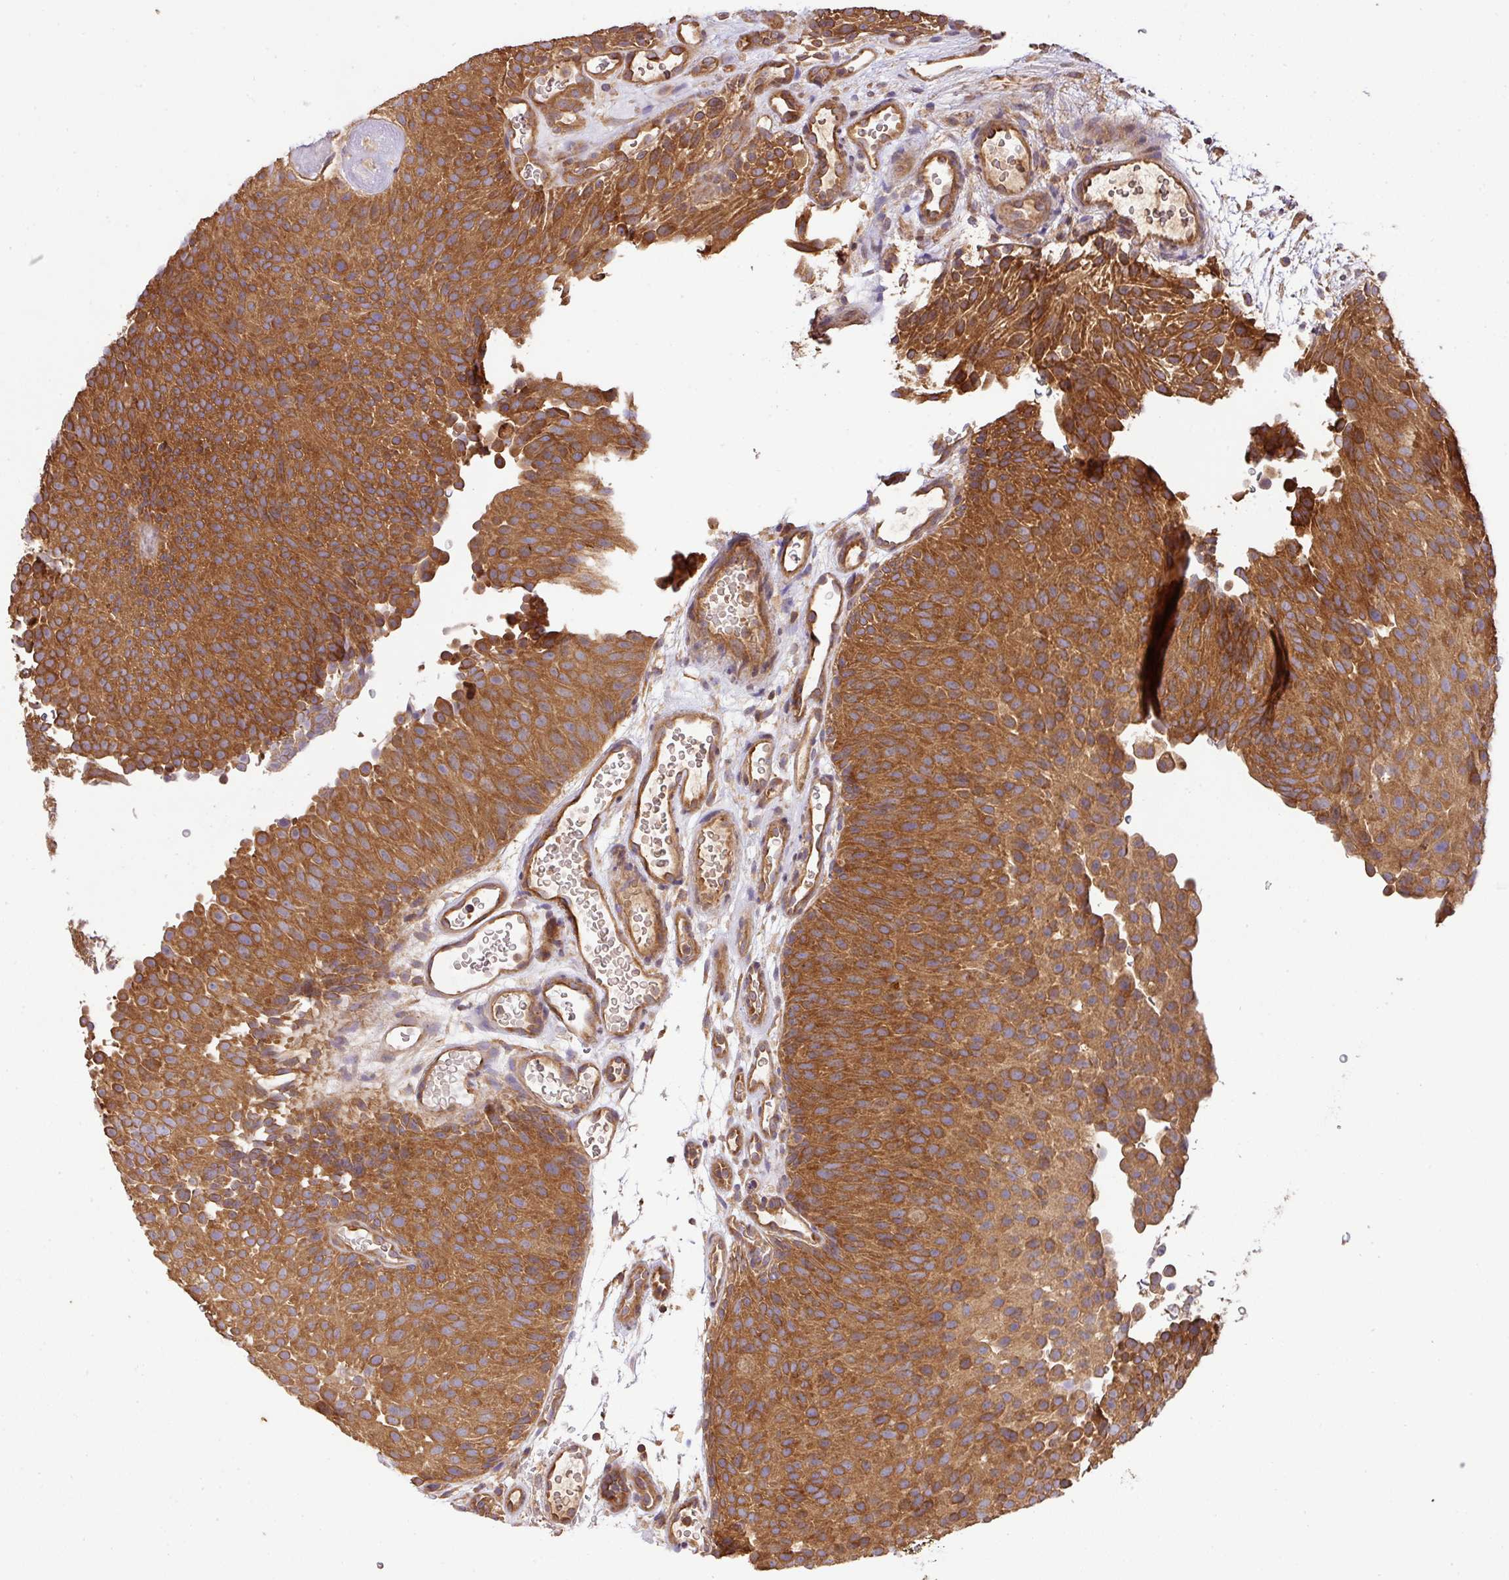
{"staining": {"intensity": "strong", "quantity": ">75%", "location": "cytoplasmic/membranous"}, "tissue": "urothelial cancer", "cell_type": "Tumor cells", "image_type": "cancer", "snomed": [{"axis": "morphology", "description": "Urothelial carcinoma, Low grade"}, {"axis": "topography", "description": "Urinary bladder"}], "caption": "Urothelial carcinoma (low-grade) stained with a protein marker reveals strong staining in tumor cells.", "gene": "GSPT1", "patient": {"sex": "male", "age": 78}}